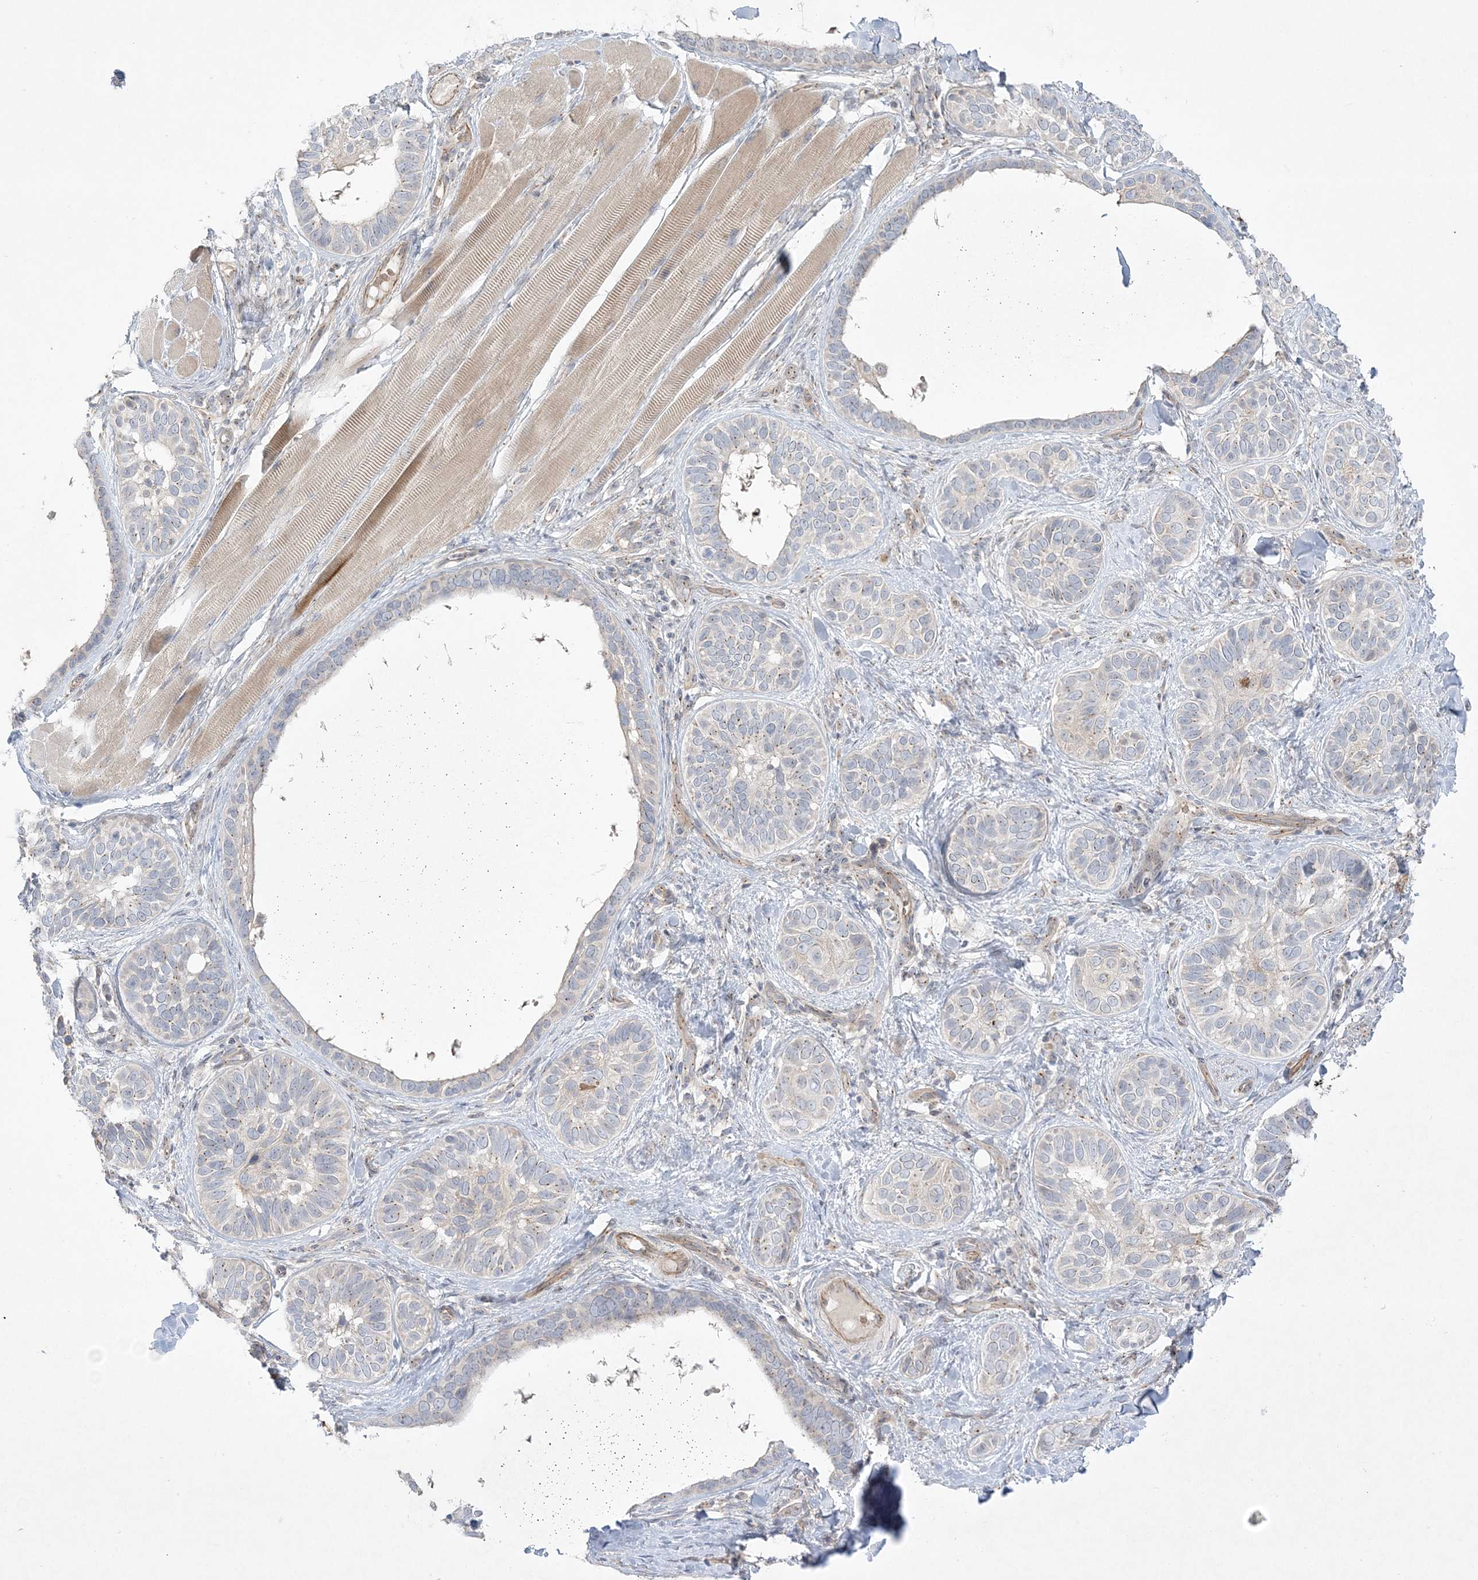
{"staining": {"intensity": "weak", "quantity": "<25%", "location": "cytoplasmic/membranous"}, "tissue": "skin cancer", "cell_type": "Tumor cells", "image_type": "cancer", "snomed": [{"axis": "morphology", "description": "Basal cell carcinoma"}, {"axis": "topography", "description": "Skin"}], "caption": "This image is of skin cancer stained with IHC to label a protein in brown with the nuclei are counter-stained blue. There is no expression in tumor cells.", "gene": "ADAMTS12", "patient": {"sex": "male", "age": 62}}